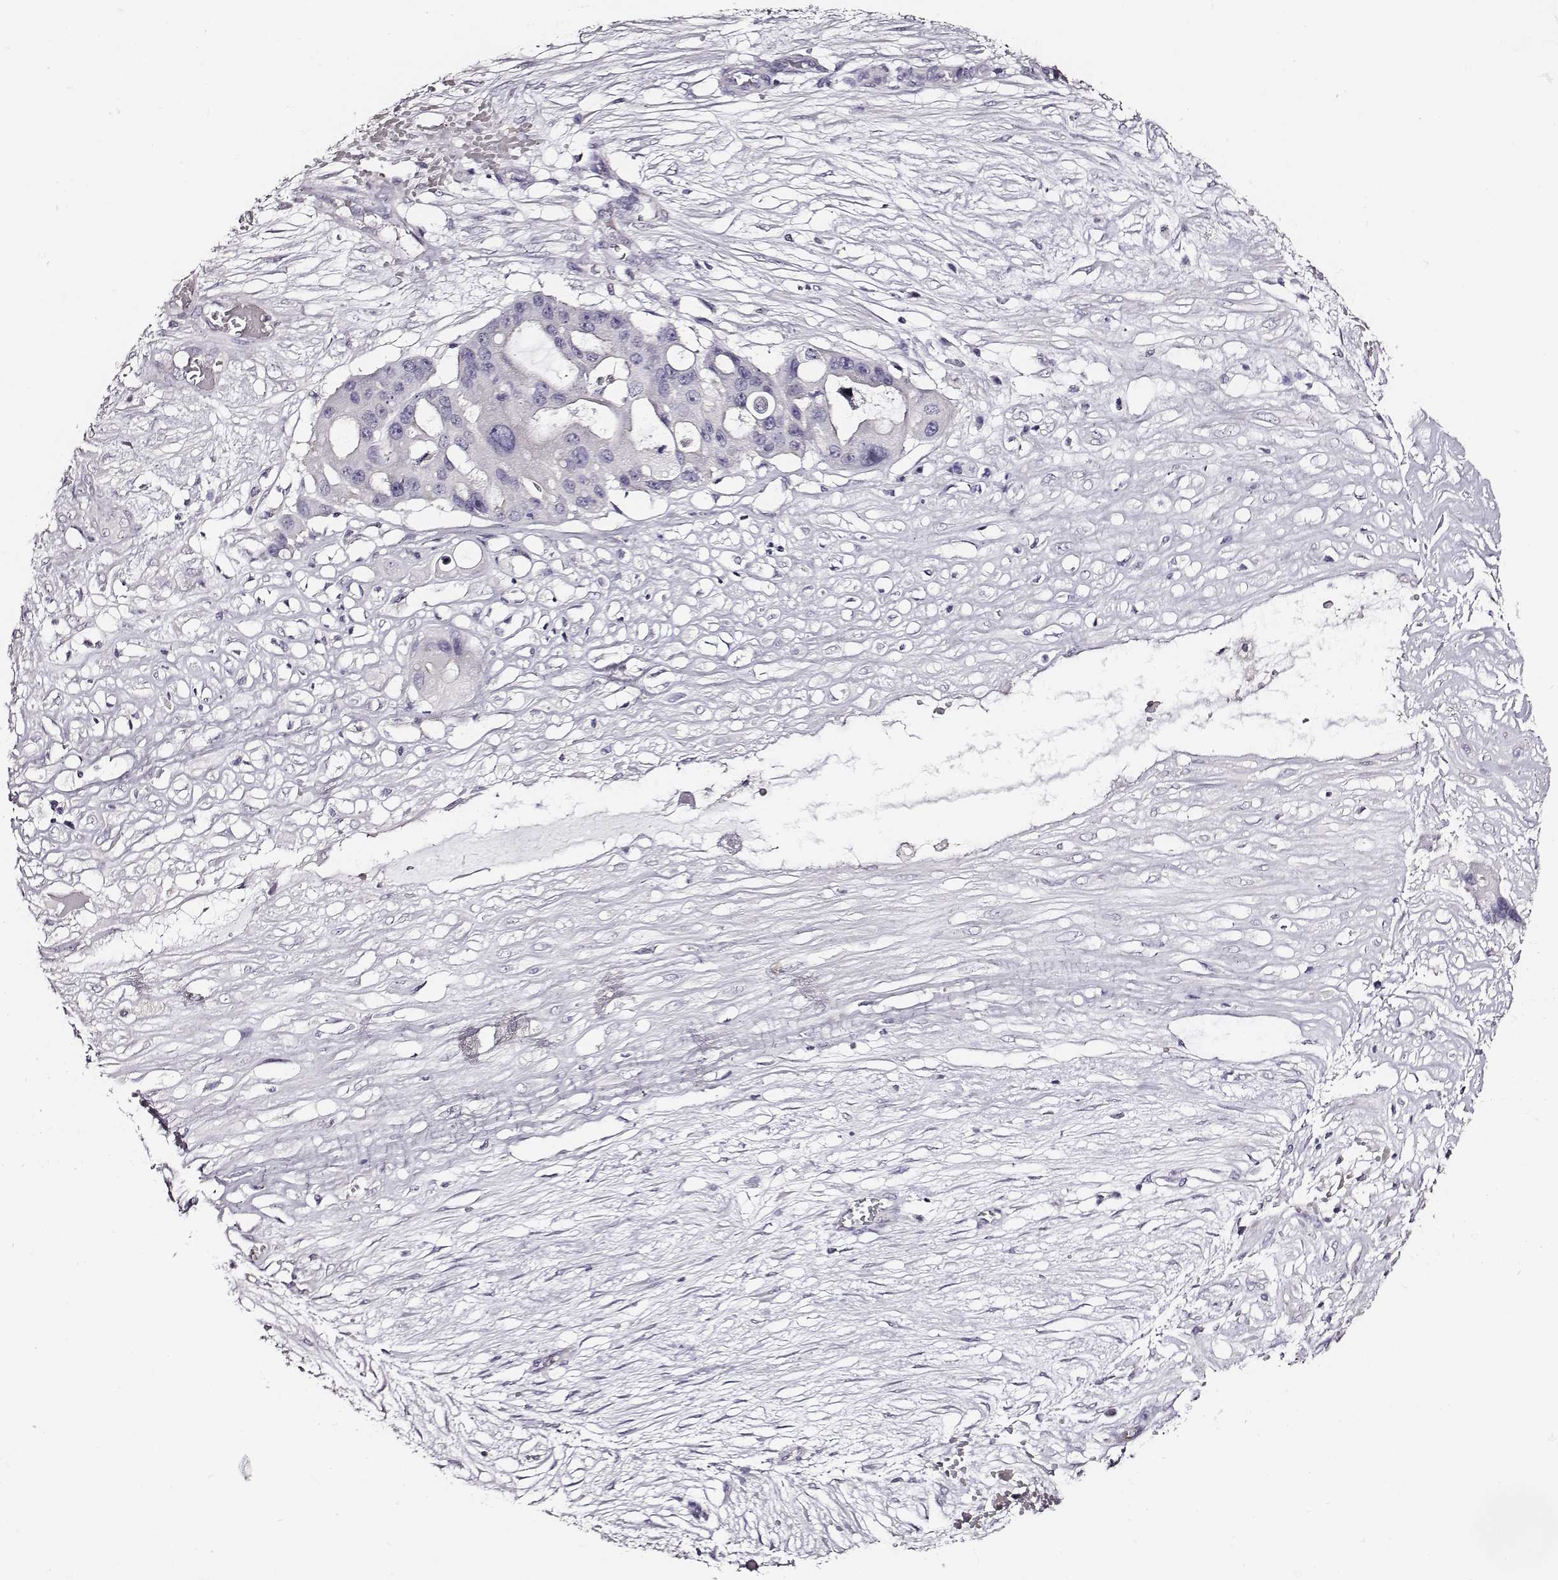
{"staining": {"intensity": "negative", "quantity": "none", "location": "none"}, "tissue": "ovarian cancer", "cell_type": "Tumor cells", "image_type": "cancer", "snomed": [{"axis": "morphology", "description": "Cystadenocarcinoma, serous, NOS"}, {"axis": "topography", "description": "Ovary"}], "caption": "A micrograph of ovarian serous cystadenocarcinoma stained for a protein displays no brown staining in tumor cells.", "gene": "AADAT", "patient": {"sex": "female", "age": 56}}